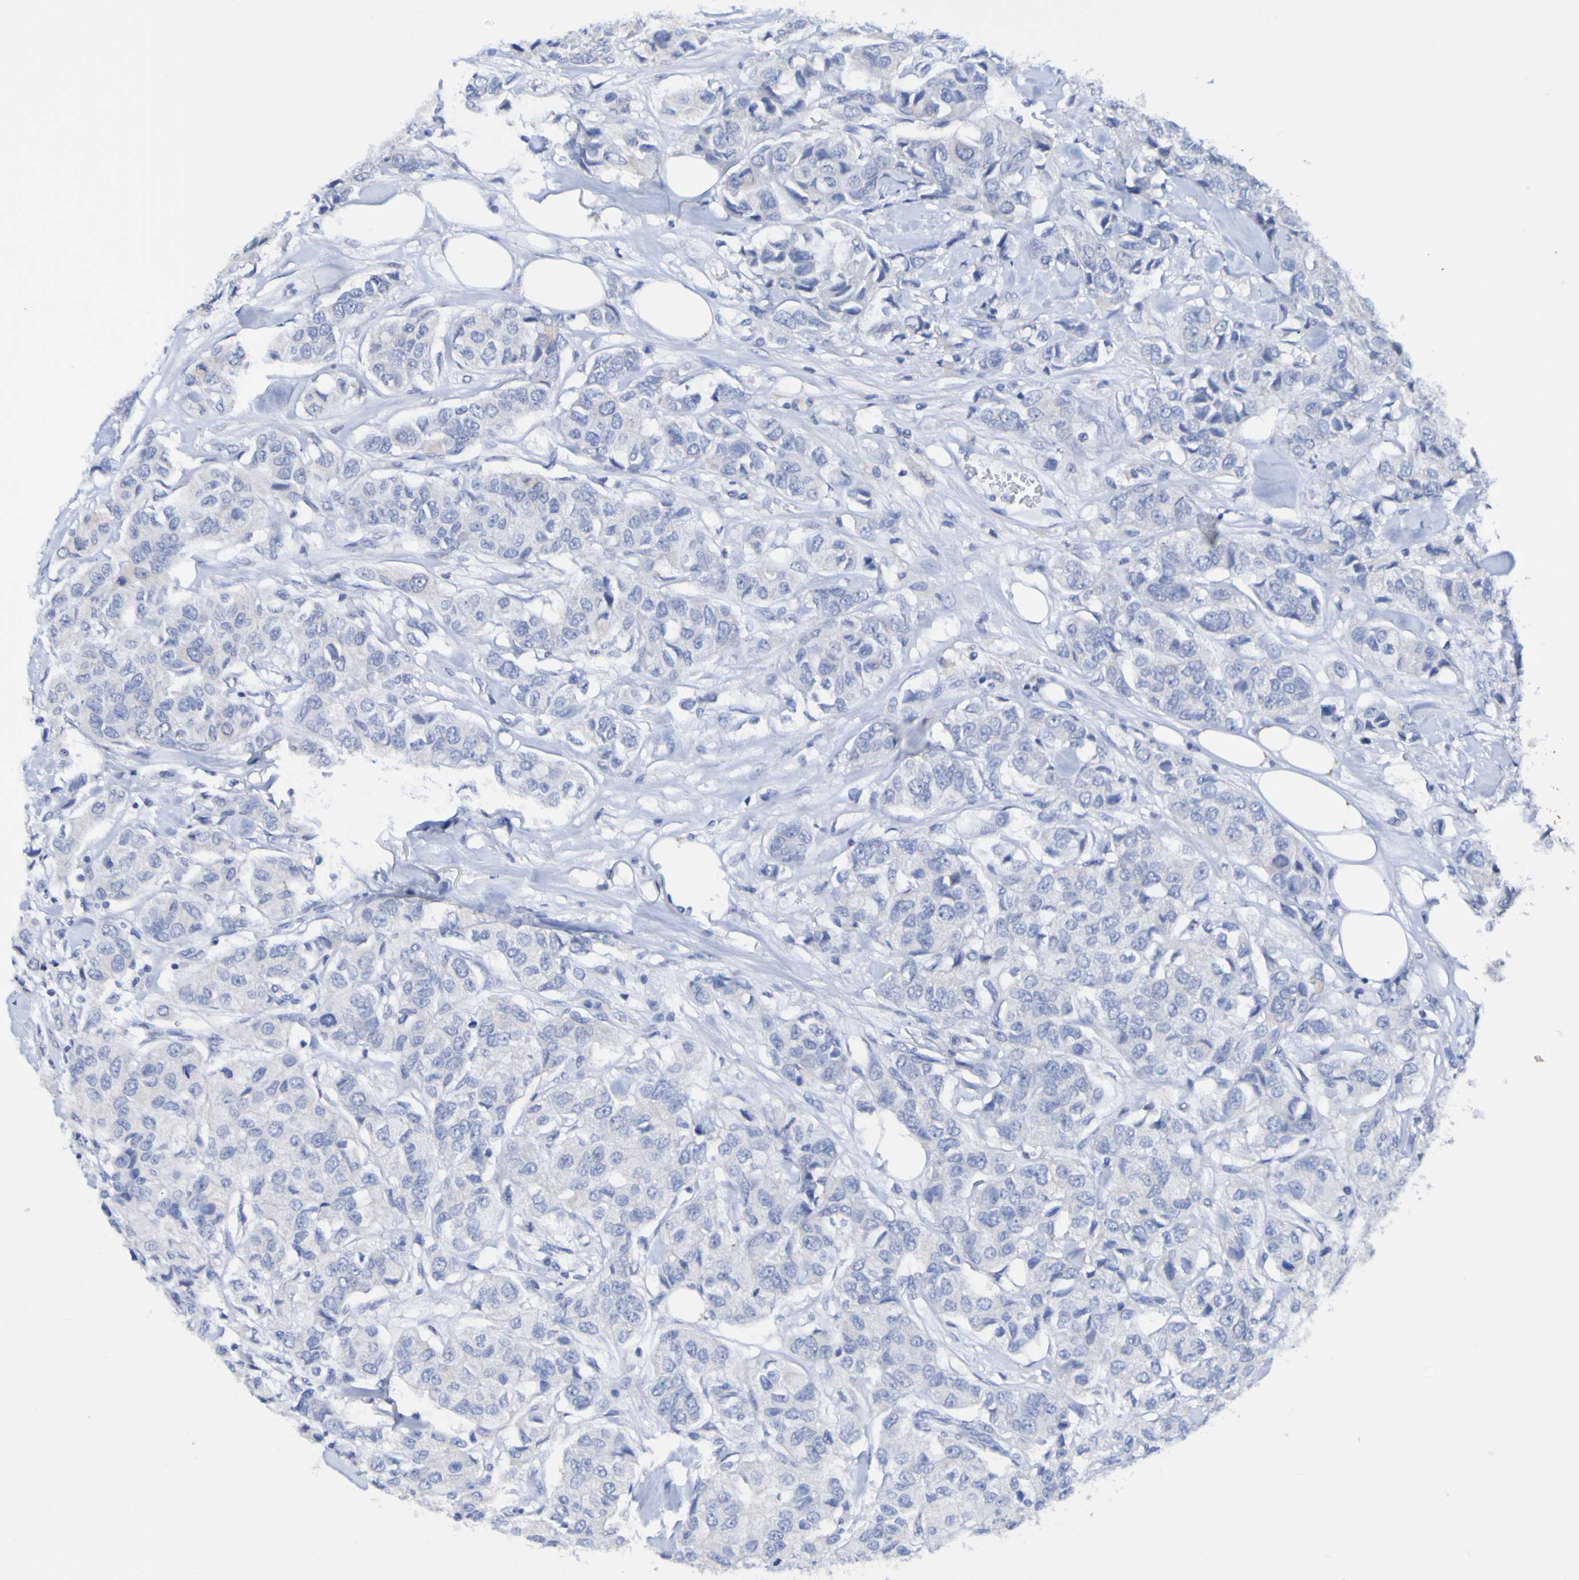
{"staining": {"intensity": "negative", "quantity": "none", "location": "none"}, "tissue": "breast cancer", "cell_type": "Tumor cells", "image_type": "cancer", "snomed": [{"axis": "morphology", "description": "Duct carcinoma"}, {"axis": "topography", "description": "Breast"}], "caption": "This histopathology image is of breast cancer (intraductal carcinoma) stained with immunohistochemistry (IHC) to label a protein in brown with the nuclei are counter-stained blue. There is no expression in tumor cells. (Immunohistochemistry, brightfield microscopy, high magnification).", "gene": "ACVR1C", "patient": {"sex": "female", "age": 80}}